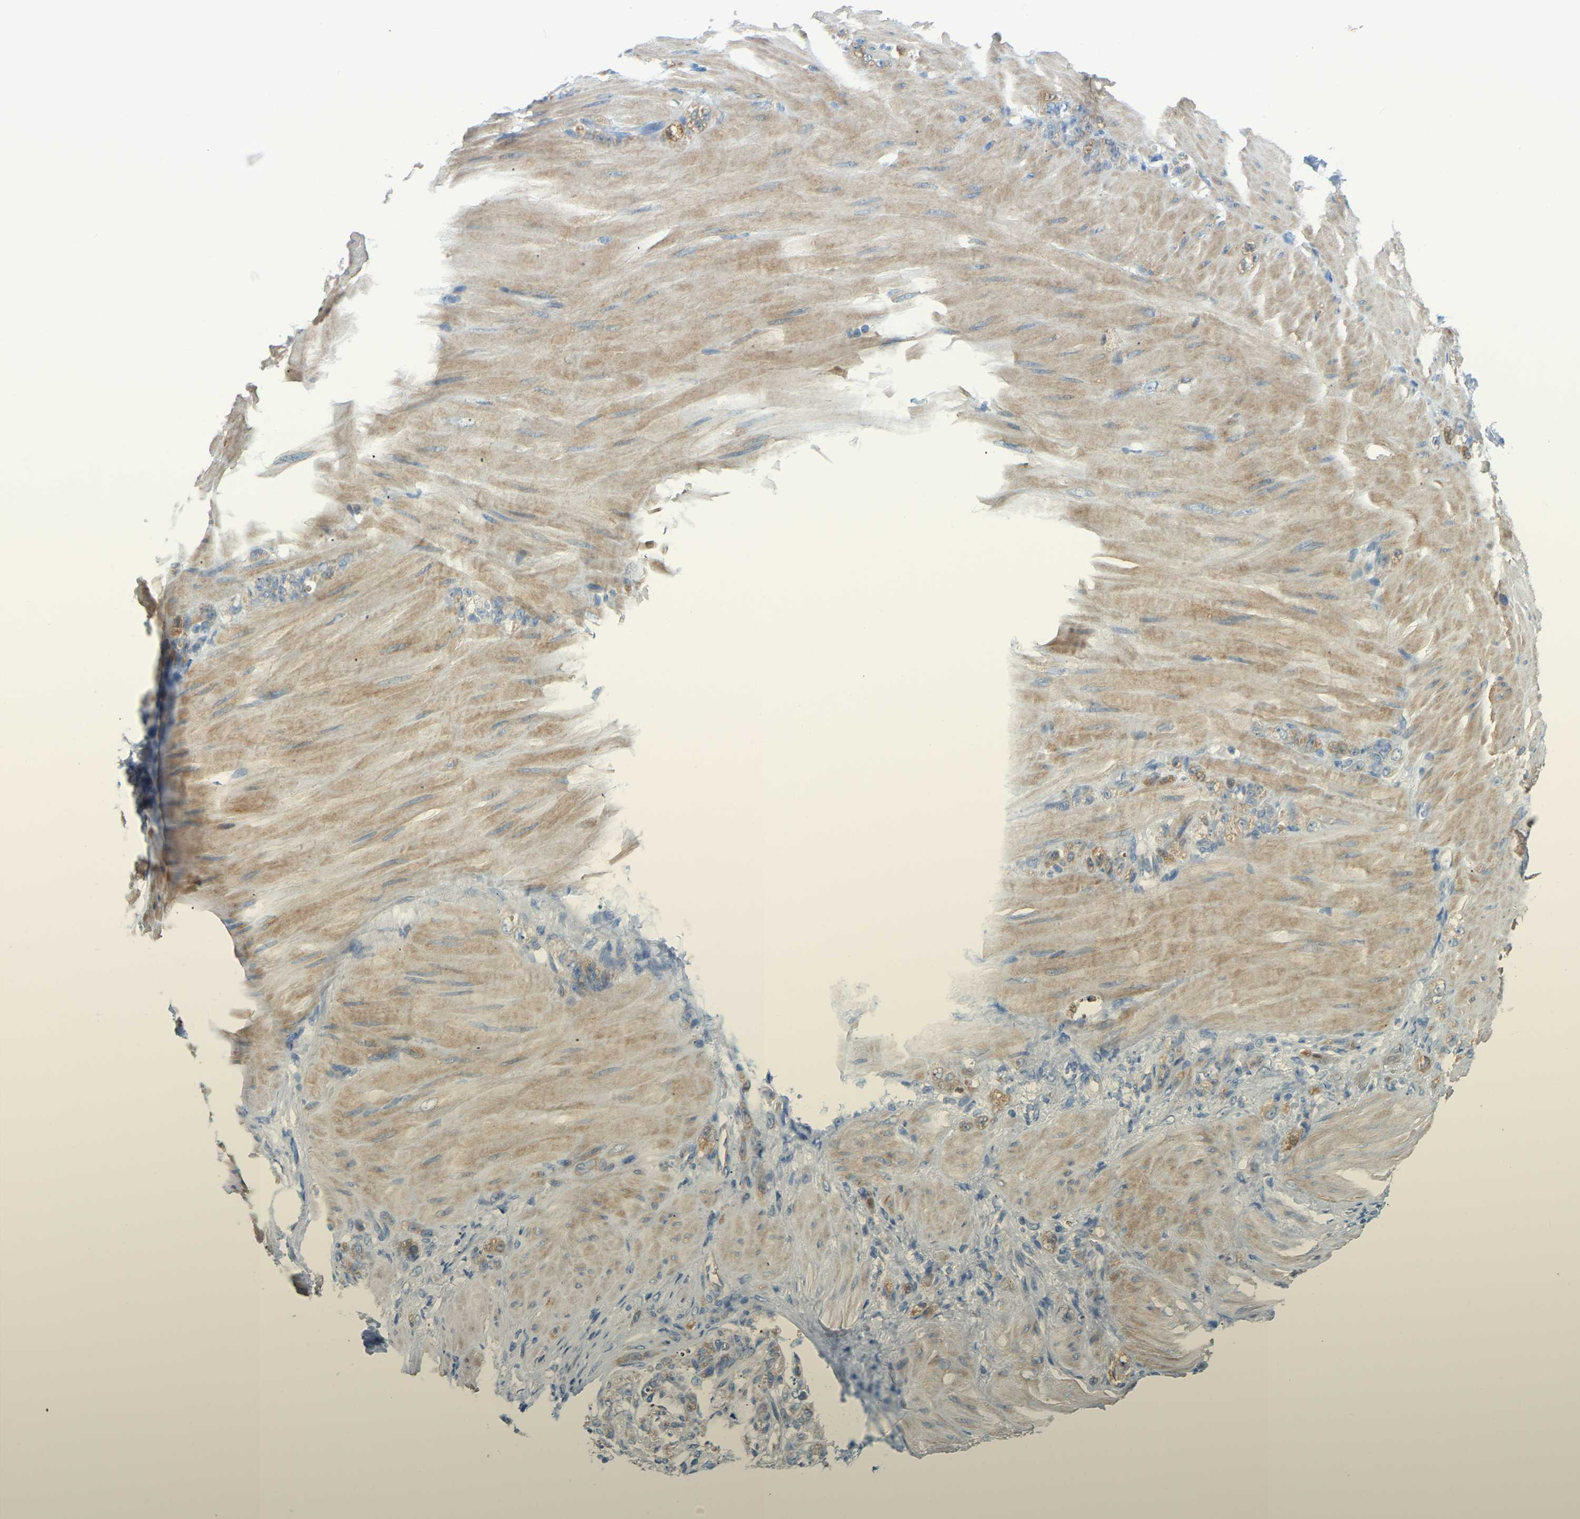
{"staining": {"intensity": "weak", "quantity": "<25%", "location": "cytoplasmic/membranous"}, "tissue": "stomach cancer", "cell_type": "Tumor cells", "image_type": "cancer", "snomed": [{"axis": "morphology", "description": "Normal tissue, NOS"}, {"axis": "morphology", "description": "Adenocarcinoma, NOS"}, {"axis": "topography", "description": "Stomach"}], "caption": "Tumor cells show no significant protein positivity in stomach cancer. (DAB (3,3'-diaminobenzidine) immunohistochemistry (IHC) visualized using brightfield microscopy, high magnification).", "gene": "GDA", "patient": {"sex": "male", "age": 82}}